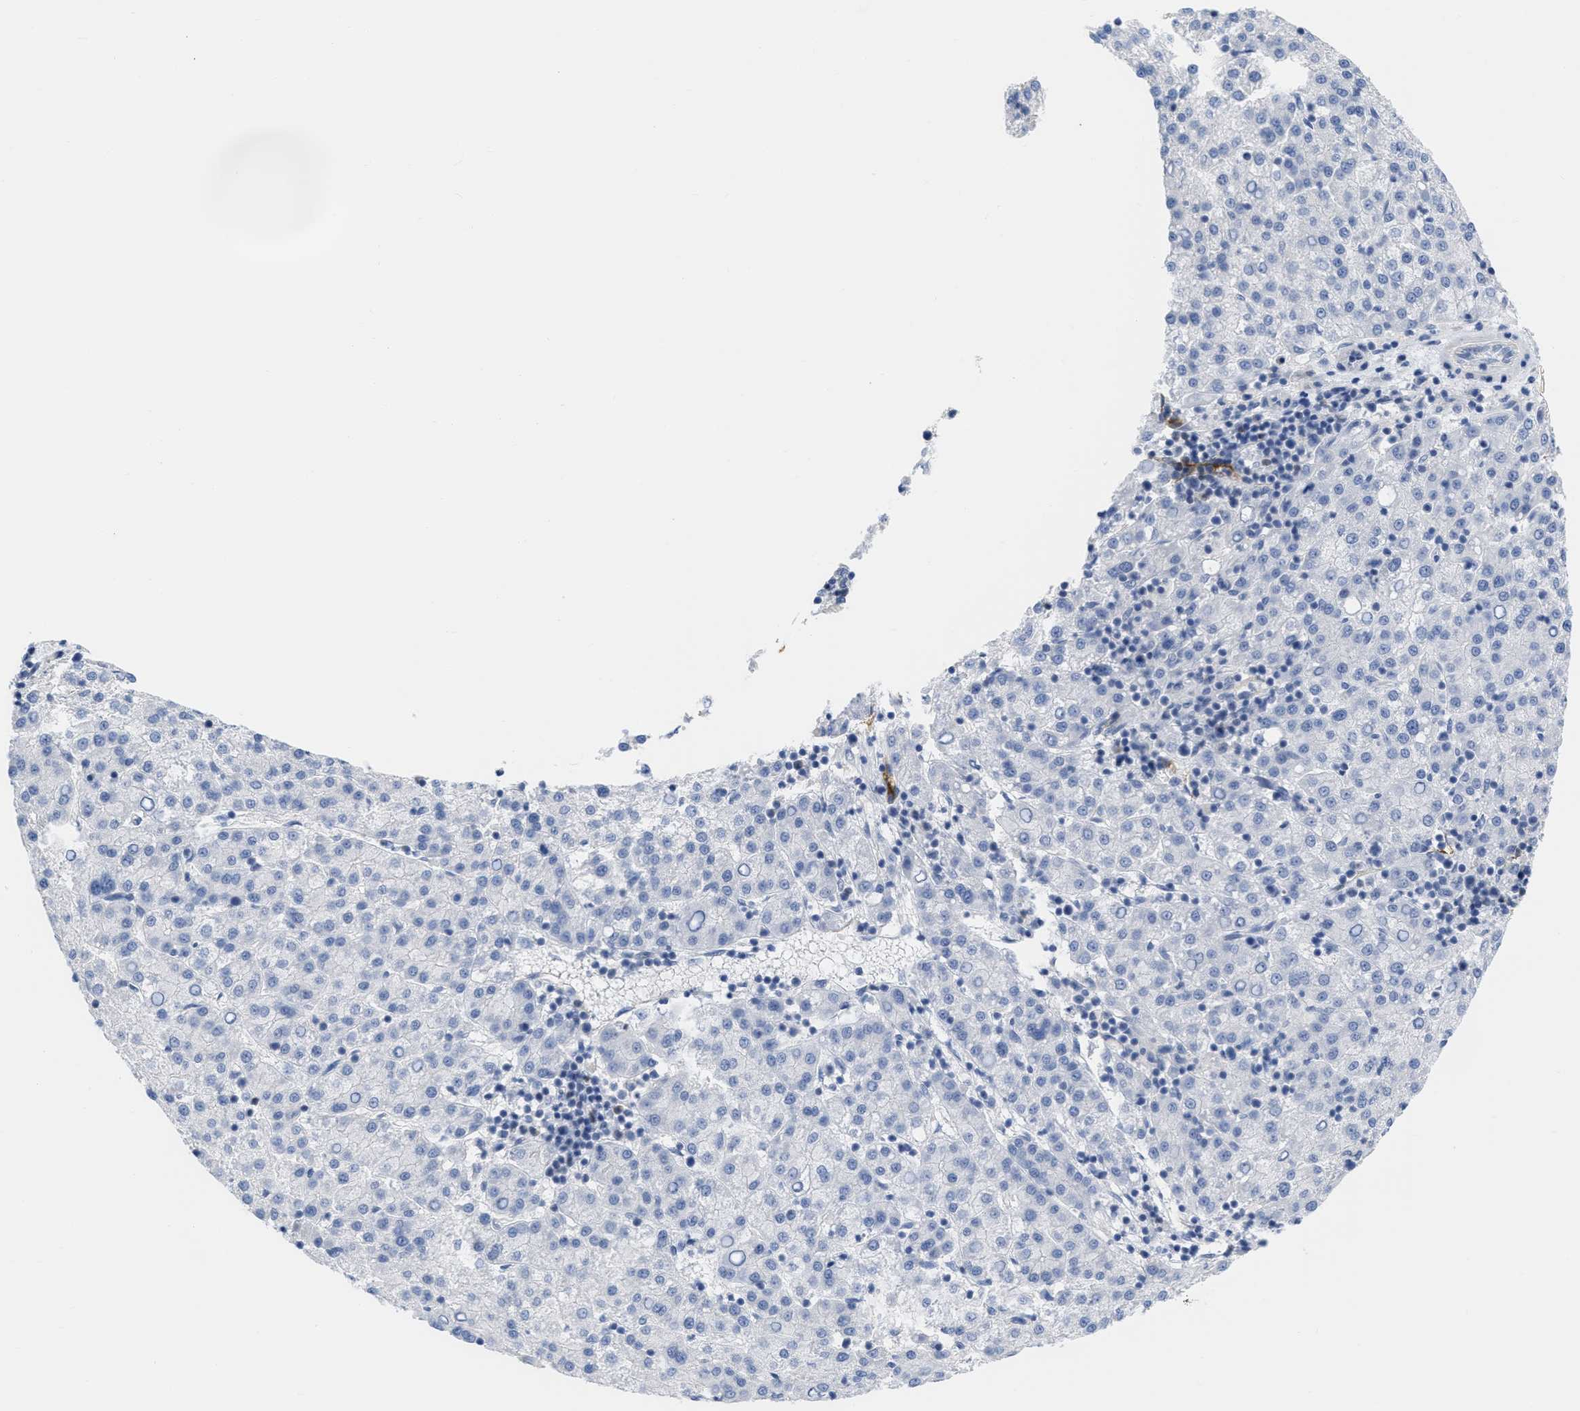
{"staining": {"intensity": "negative", "quantity": "none", "location": "none"}, "tissue": "liver cancer", "cell_type": "Tumor cells", "image_type": "cancer", "snomed": [{"axis": "morphology", "description": "Carcinoma, Hepatocellular, NOS"}, {"axis": "topography", "description": "Liver"}], "caption": "Human liver hepatocellular carcinoma stained for a protein using immunohistochemistry exhibits no expression in tumor cells.", "gene": "ACKR1", "patient": {"sex": "female", "age": 58}}